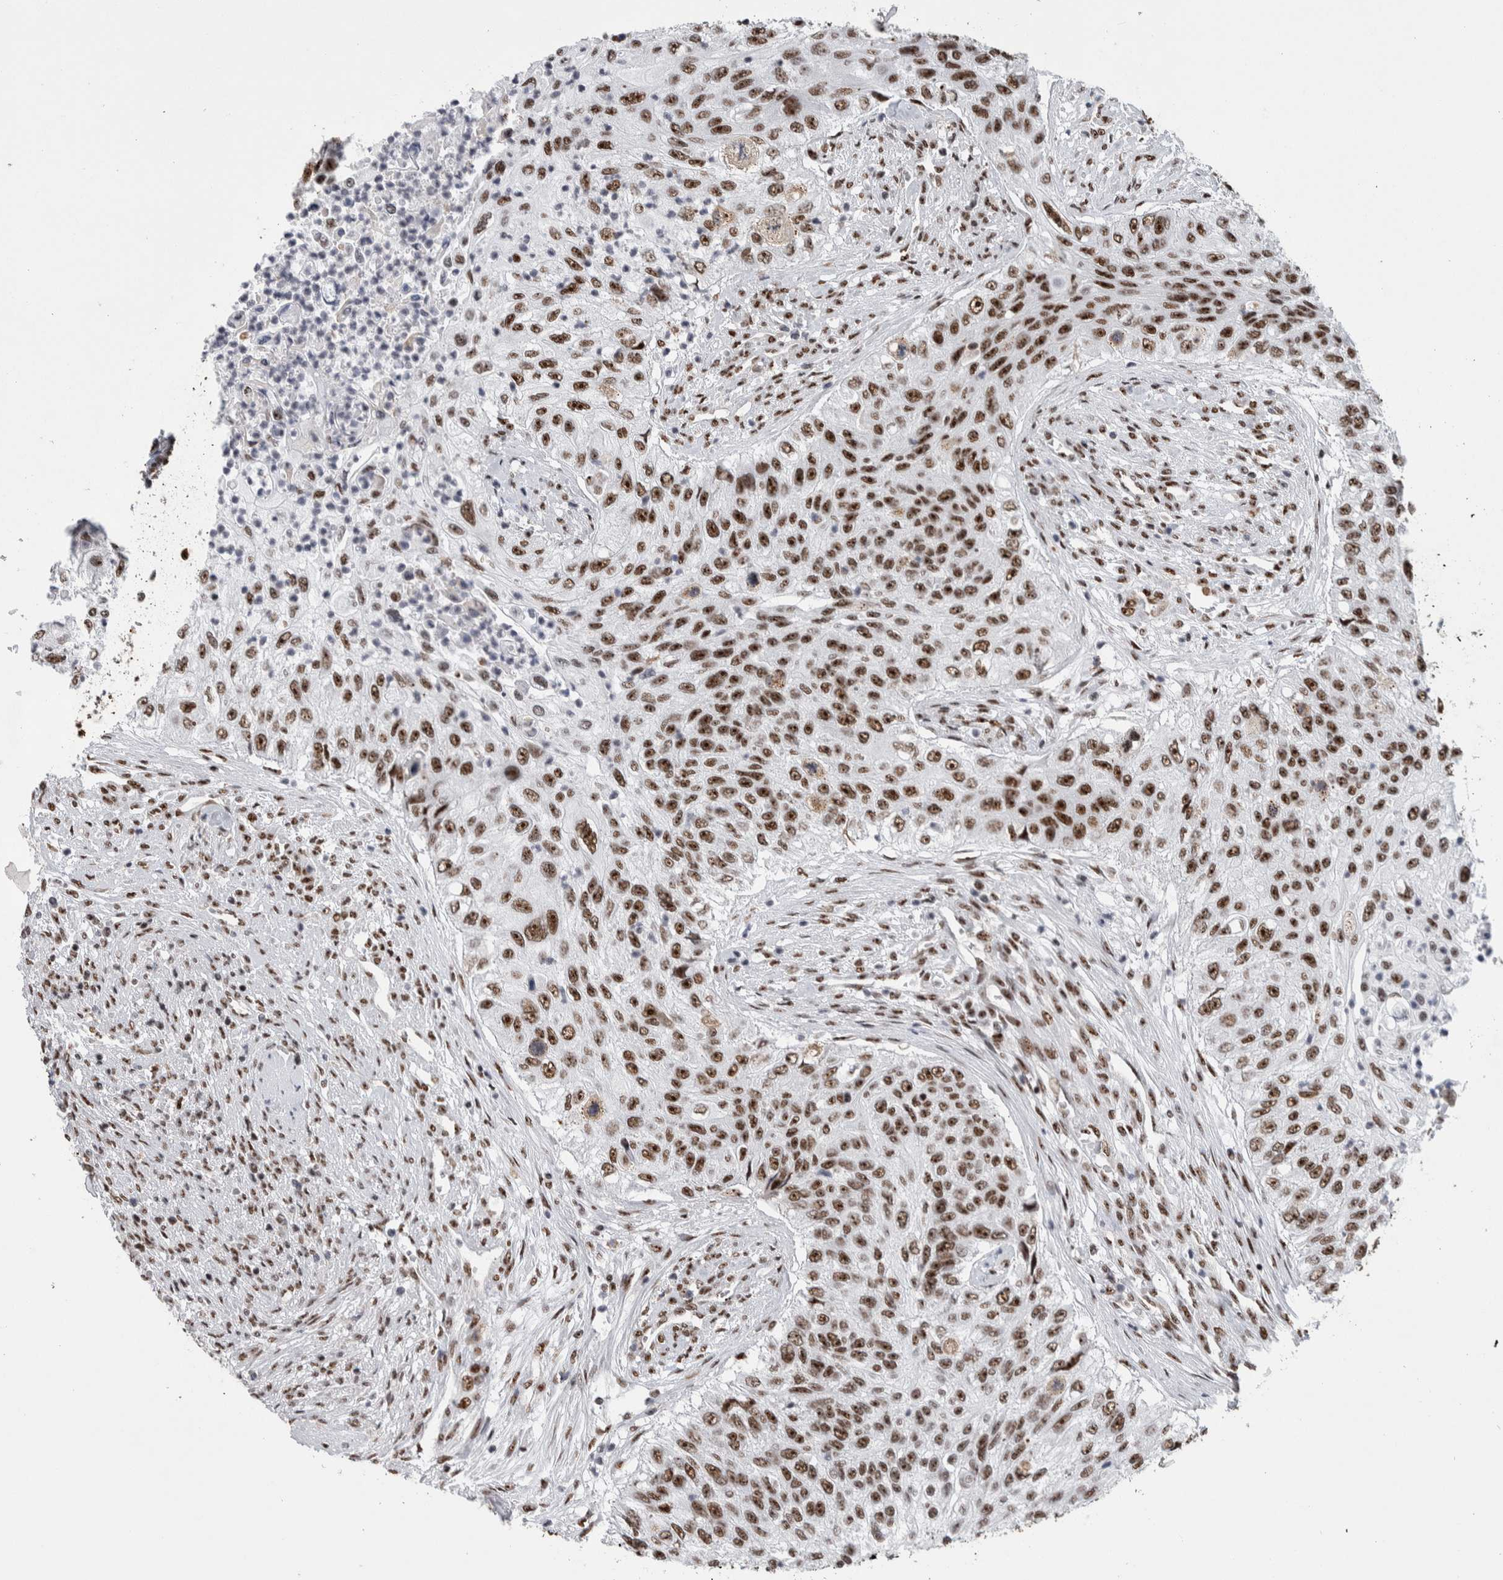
{"staining": {"intensity": "strong", "quantity": ">75%", "location": "nuclear"}, "tissue": "urothelial cancer", "cell_type": "Tumor cells", "image_type": "cancer", "snomed": [{"axis": "morphology", "description": "Urothelial carcinoma, High grade"}, {"axis": "topography", "description": "Urinary bladder"}], "caption": "Tumor cells display high levels of strong nuclear staining in about >75% of cells in urothelial cancer.", "gene": "NCL", "patient": {"sex": "female", "age": 60}}